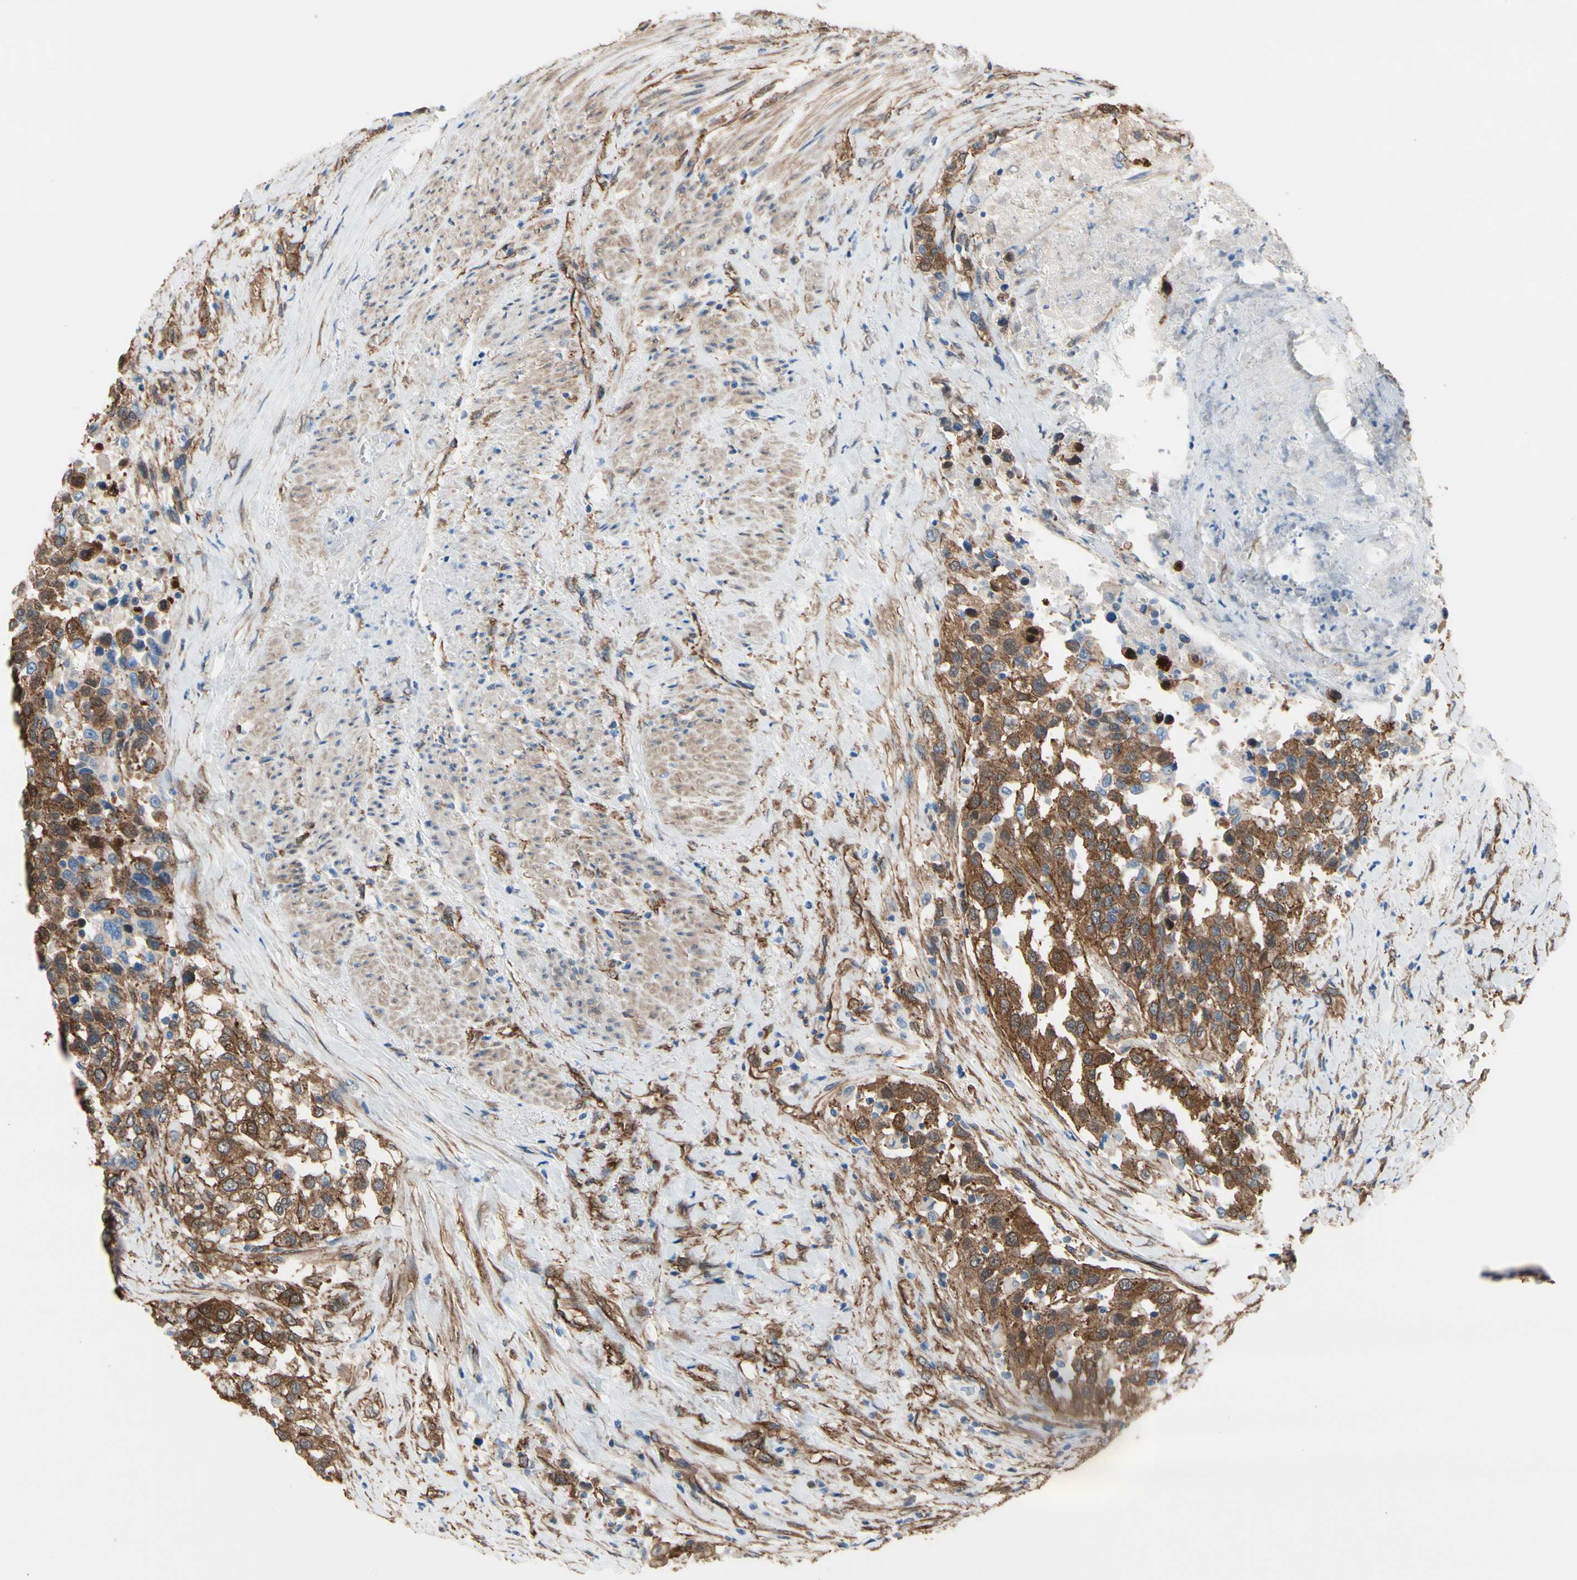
{"staining": {"intensity": "moderate", "quantity": ">75%", "location": "cytoplasmic/membranous,nuclear"}, "tissue": "urothelial cancer", "cell_type": "Tumor cells", "image_type": "cancer", "snomed": [{"axis": "morphology", "description": "Urothelial carcinoma, High grade"}, {"axis": "topography", "description": "Urinary bladder"}], "caption": "Immunohistochemical staining of high-grade urothelial carcinoma shows moderate cytoplasmic/membranous and nuclear protein expression in approximately >75% of tumor cells. Ihc stains the protein of interest in brown and the nuclei are stained blue.", "gene": "CTTNBP2", "patient": {"sex": "female", "age": 80}}